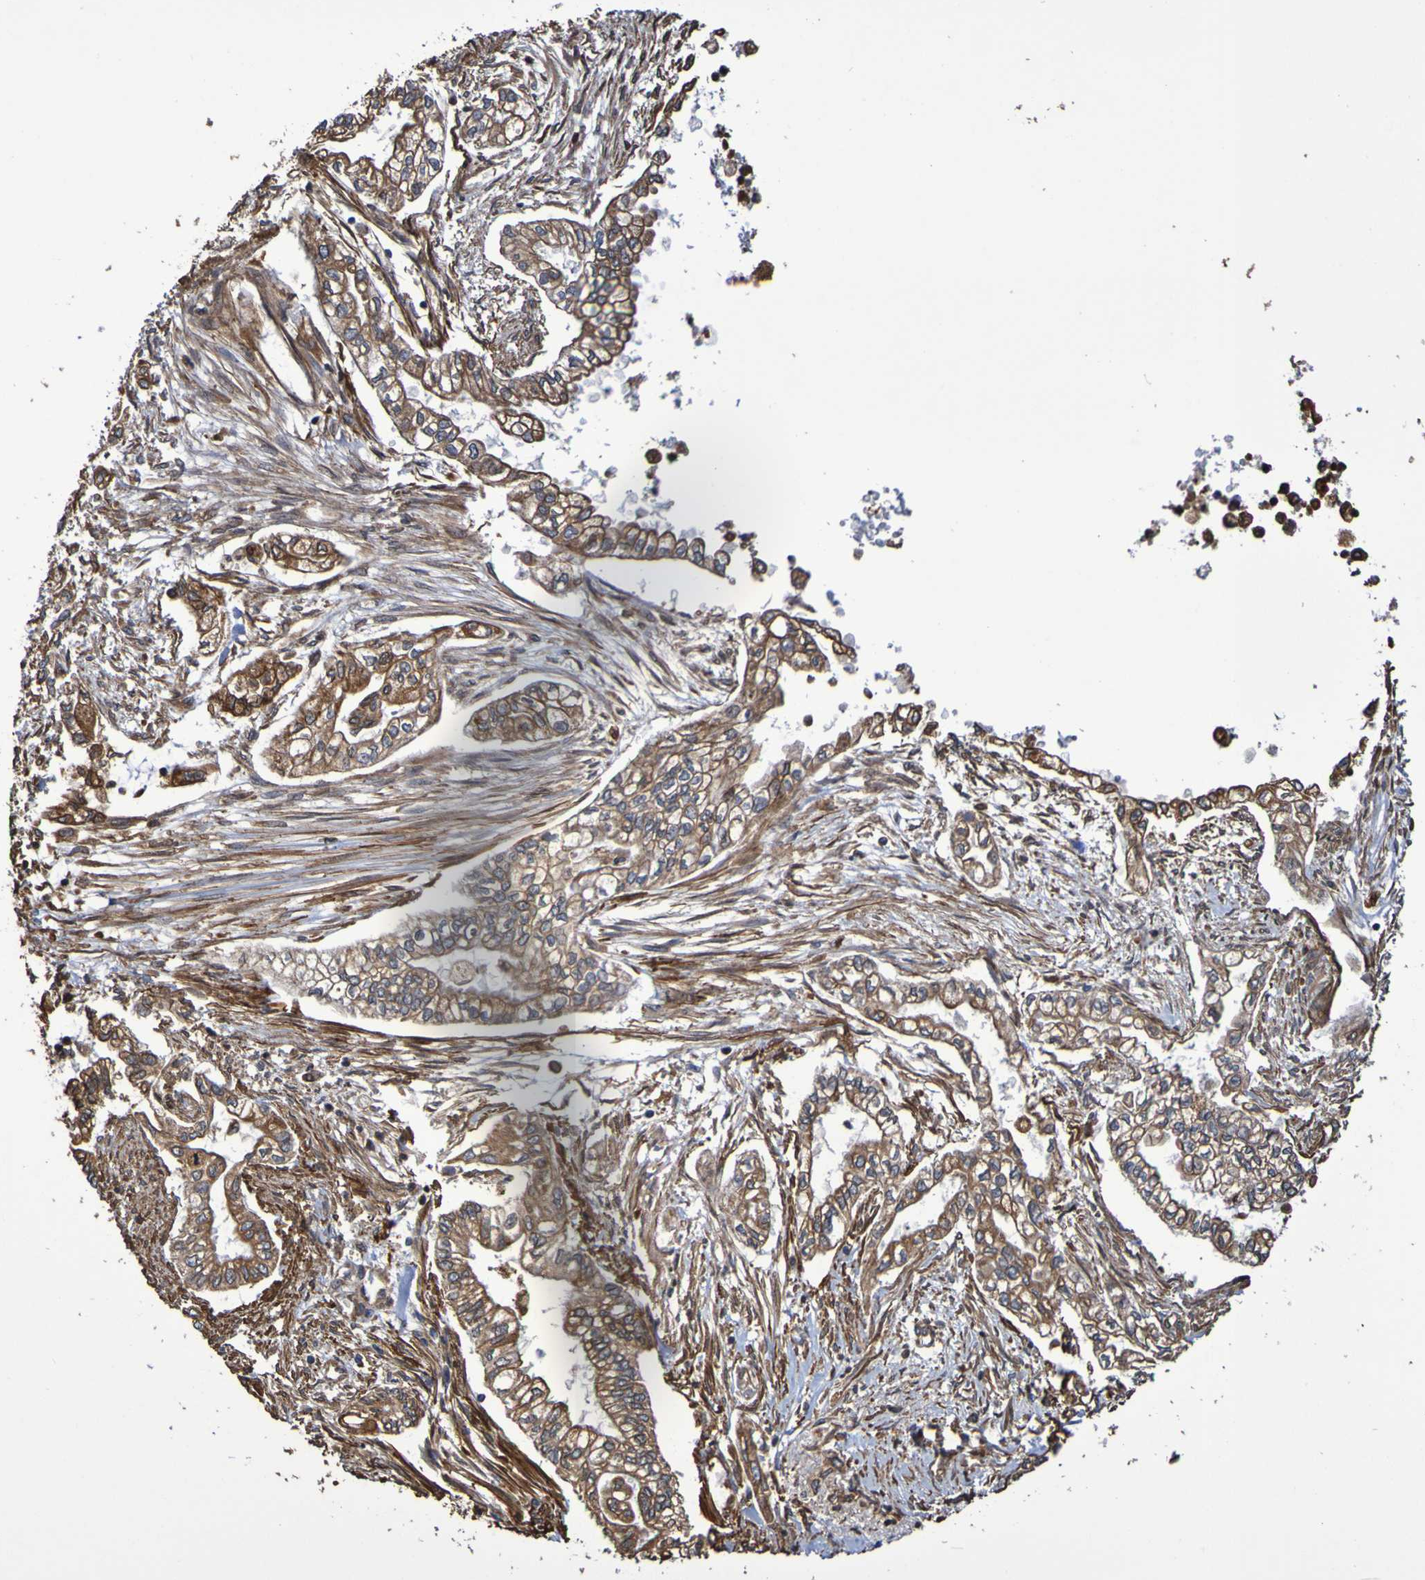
{"staining": {"intensity": "moderate", "quantity": ">75%", "location": "cytoplasmic/membranous"}, "tissue": "pancreatic cancer", "cell_type": "Tumor cells", "image_type": "cancer", "snomed": [{"axis": "morphology", "description": "Normal tissue, NOS"}, {"axis": "topography", "description": "Pancreas"}], "caption": "Immunohistochemical staining of human pancreatic cancer demonstrates moderate cytoplasmic/membranous protein positivity in about >75% of tumor cells.", "gene": "RAB11A", "patient": {"sex": "male", "age": 42}}